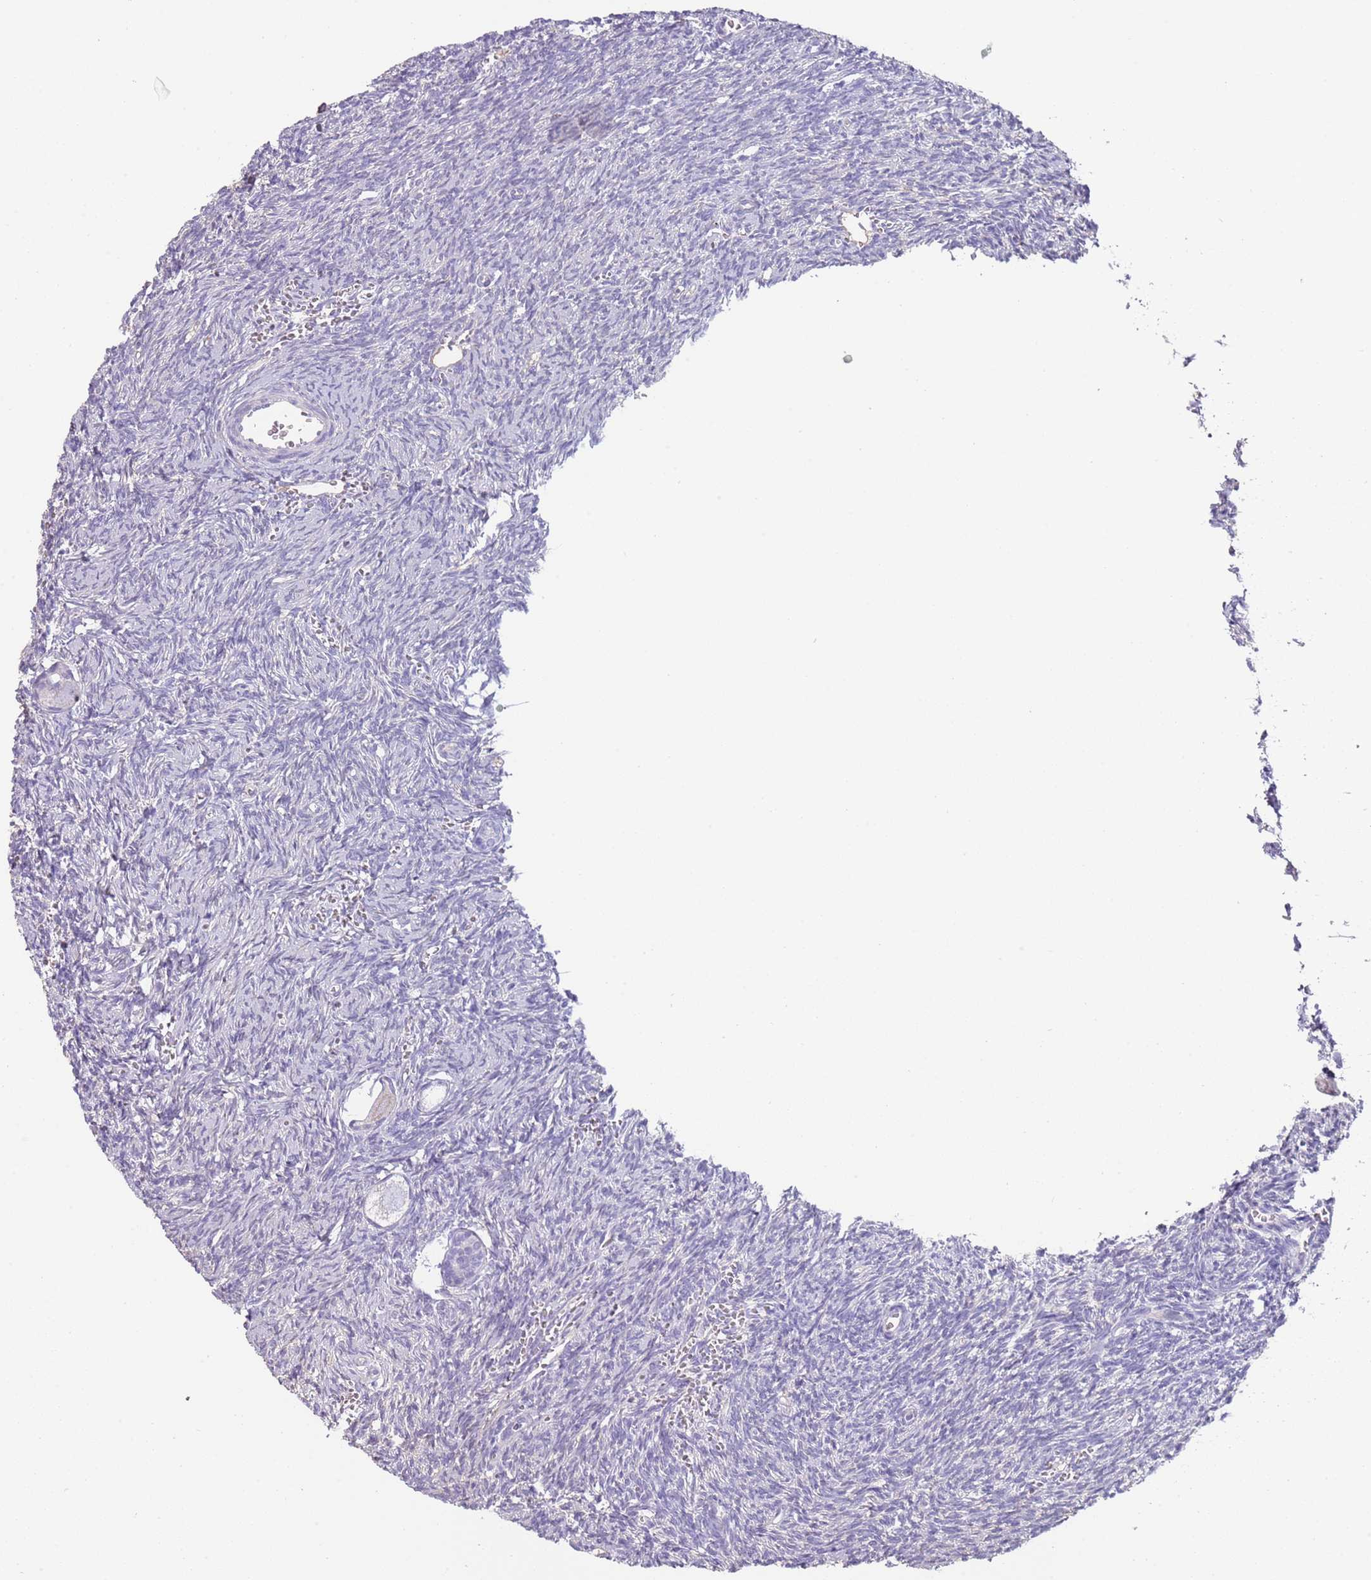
{"staining": {"intensity": "negative", "quantity": "none", "location": "none"}, "tissue": "ovary", "cell_type": "Follicle cells", "image_type": "normal", "snomed": [{"axis": "morphology", "description": "Normal tissue, NOS"}, {"axis": "topography", "description": "Ovary"}], "caption": "Immunohistochemical staining of benign human ovary displays no significant positivity in follicle cells. (Brightfield microscopy of DAB immunohistochemistry (IHC) at high magnification).", "gene": "ENSG00000271254", "patient": {"sex": "female", "age": 39}}